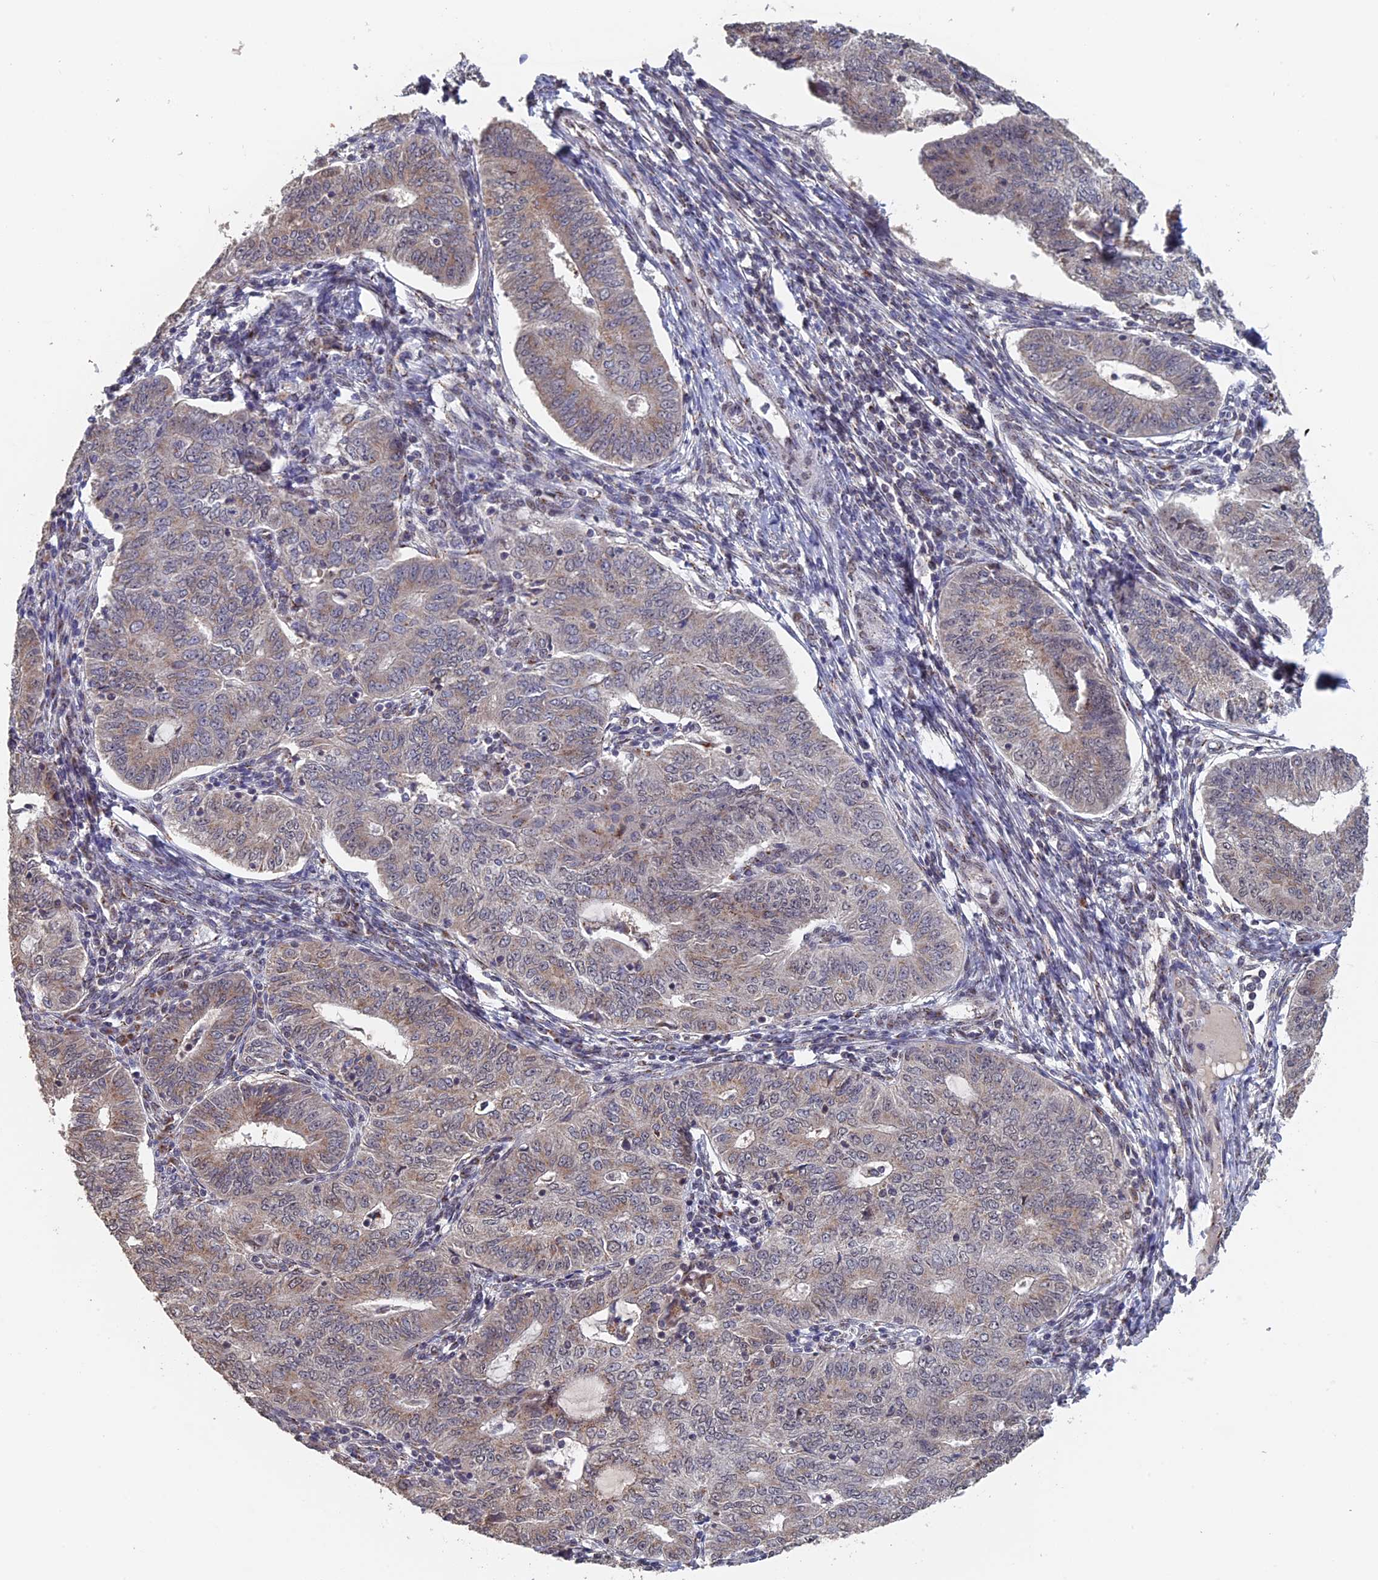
{"staining": {"intensity": "weak", "quantity": ">75%", "location": "cytoplasmic/membranous,nuclear"}, "tissue": "endometrial cancer", "cell_type": "Tumor cells", "image_type": "cancer", "snomed": [{"axis": "morphology", "description": "Adenocarcinoma, NOS"}, {"axis": "topography", "description": "Endometrium"}], "caption": "Tumor cells show low levels of weak cytoplasmic/membranous and nuclear staining in approximately >75% of cells in human endometrial adenocarcinoma.", "gene": "PIGQ", "patient": {"sex": "female", "age": 32}}